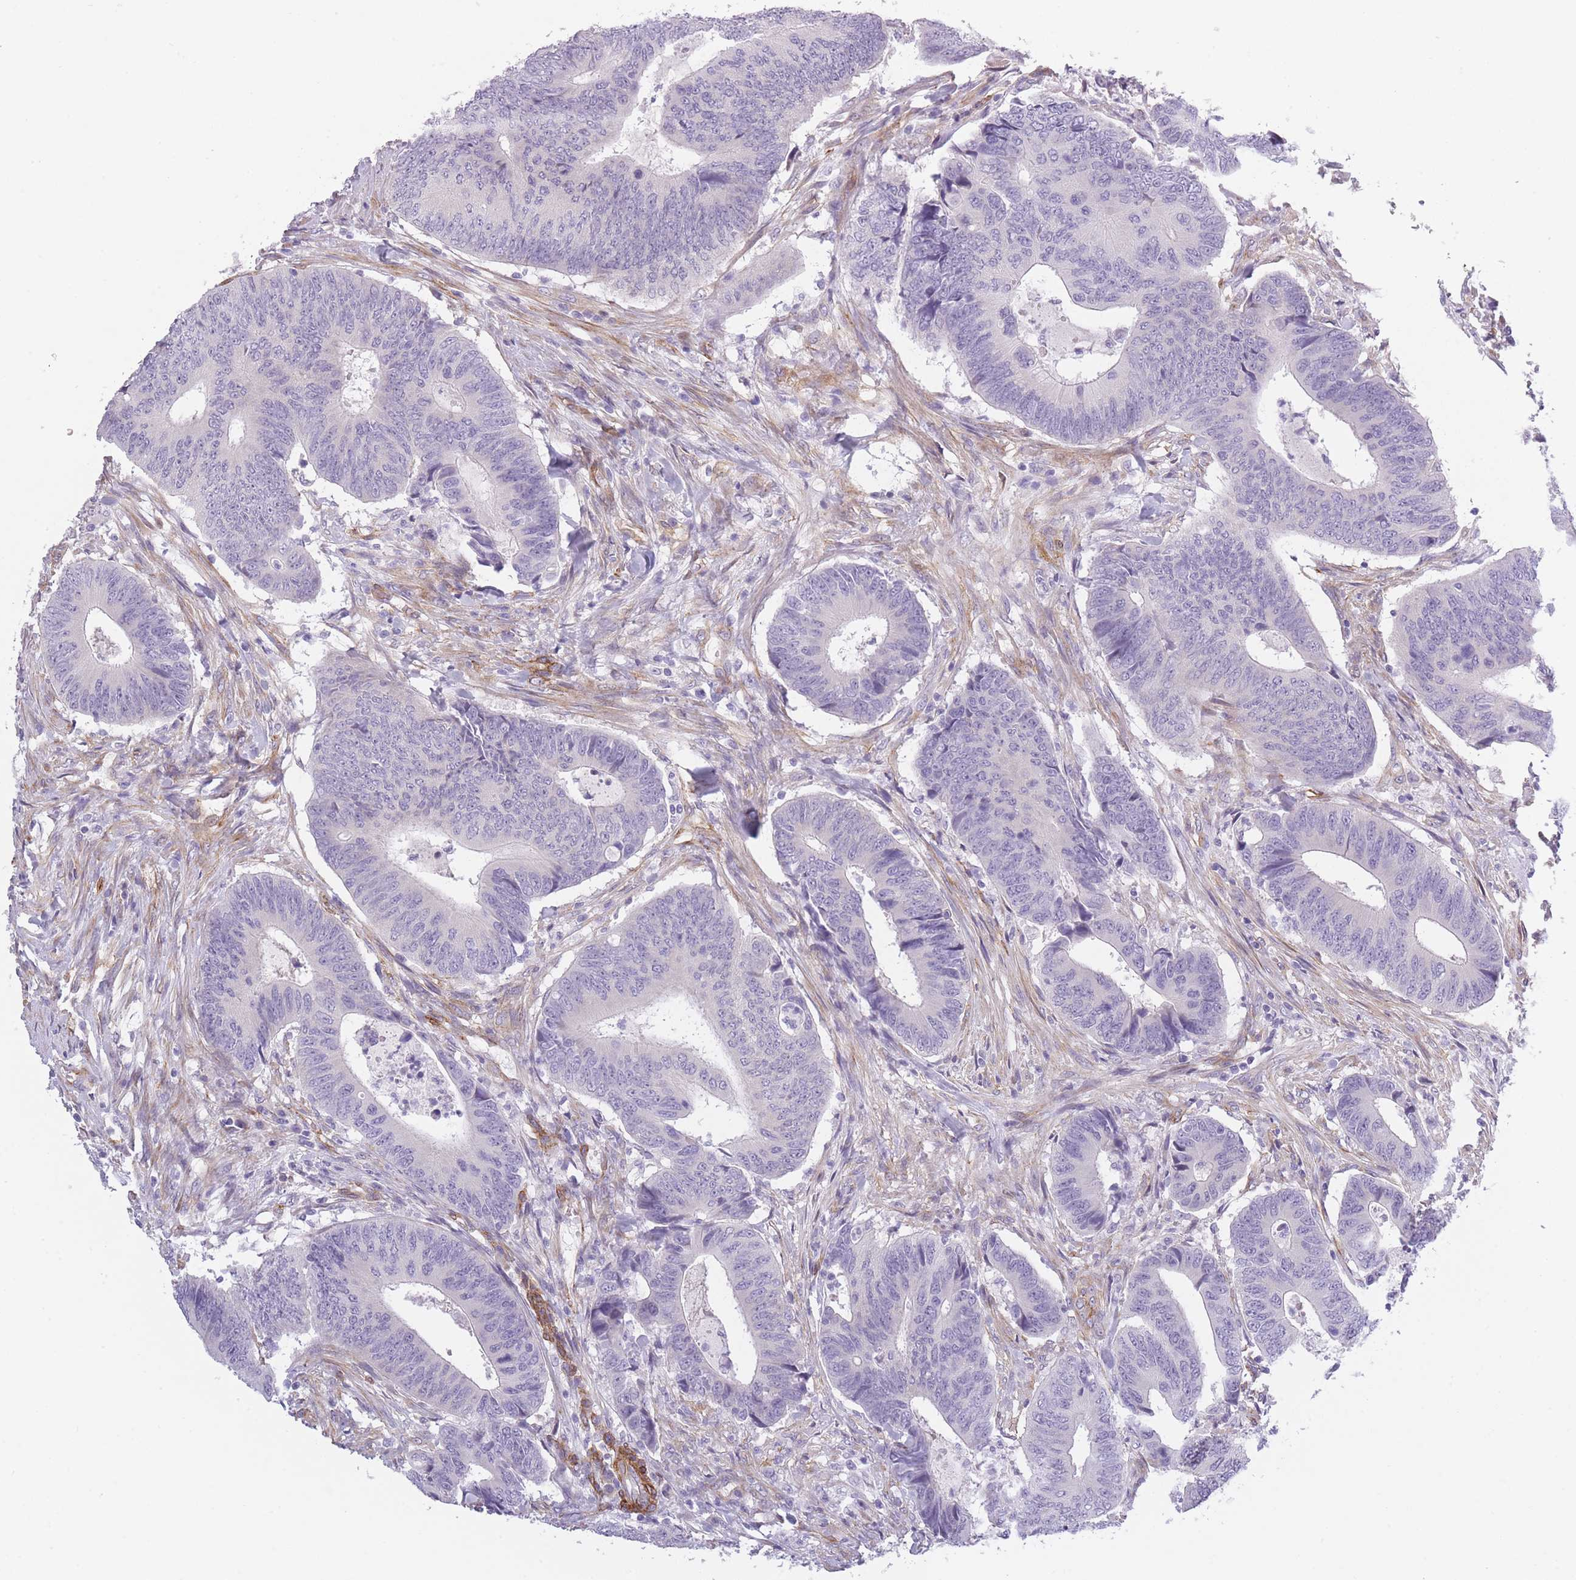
{"staining": {"intensity": "negative", "quantity": "none", "location": "none"}, "tissue": "colorectal cancer", "cell_type": "Tumor cells", "image_type": "cancer", "snomed": [{"axis": "morphology", "description": "Adenocarcinoma, NOS"}, {"axis": "topography", "description": "Colon"}], "caption": "There is no significant positivity in tumor cells of adenocarcinoma (colorectal).", "gene": "OR6B3", "patient": {"sex": "male", "age": 87}}